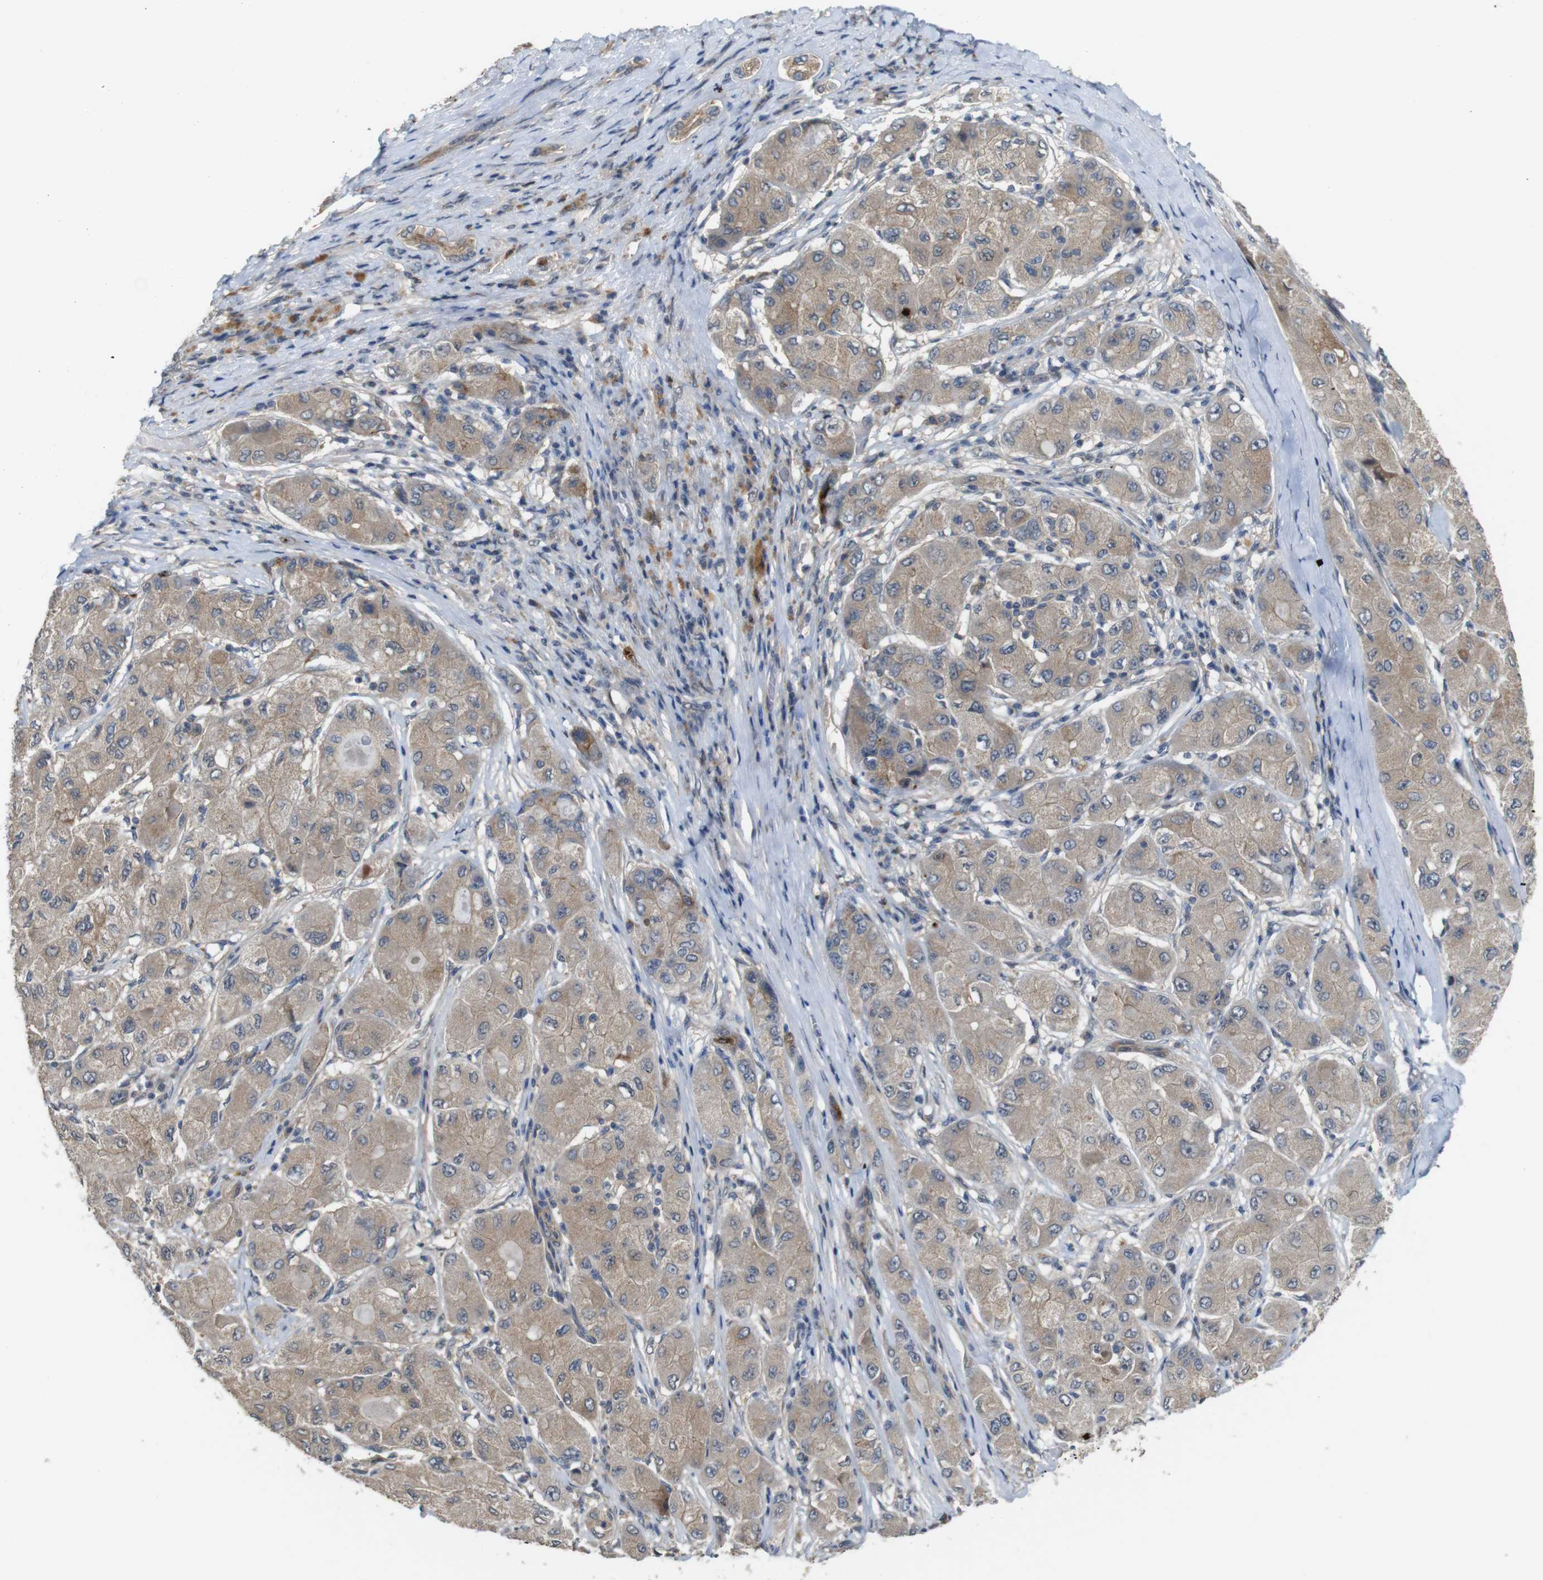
{"staining": {"intensity": "moderate", "quantity": "25%-75%", "location": "cytoplasmic/membranous"}, "tissue": "liver cancer", "cell_type": "Tumor cells", "image_type": "cancer", "snomed": [{"axis": "morphology", "description": "Carcinoma, Hepatocellular, NOS"}, {"axis": "topography", "description": "Liver"}], "caption": "Protein expression analysis of human liver cancer reveals moderate cytoplasmic/membranous positivity in approximately 25%-75% of tumor cells. (brown staining indicates protein expression, while blue staining denotes nuclei).", "gene": "CDC34", "patient": {"sex": "male", "age": 80}}